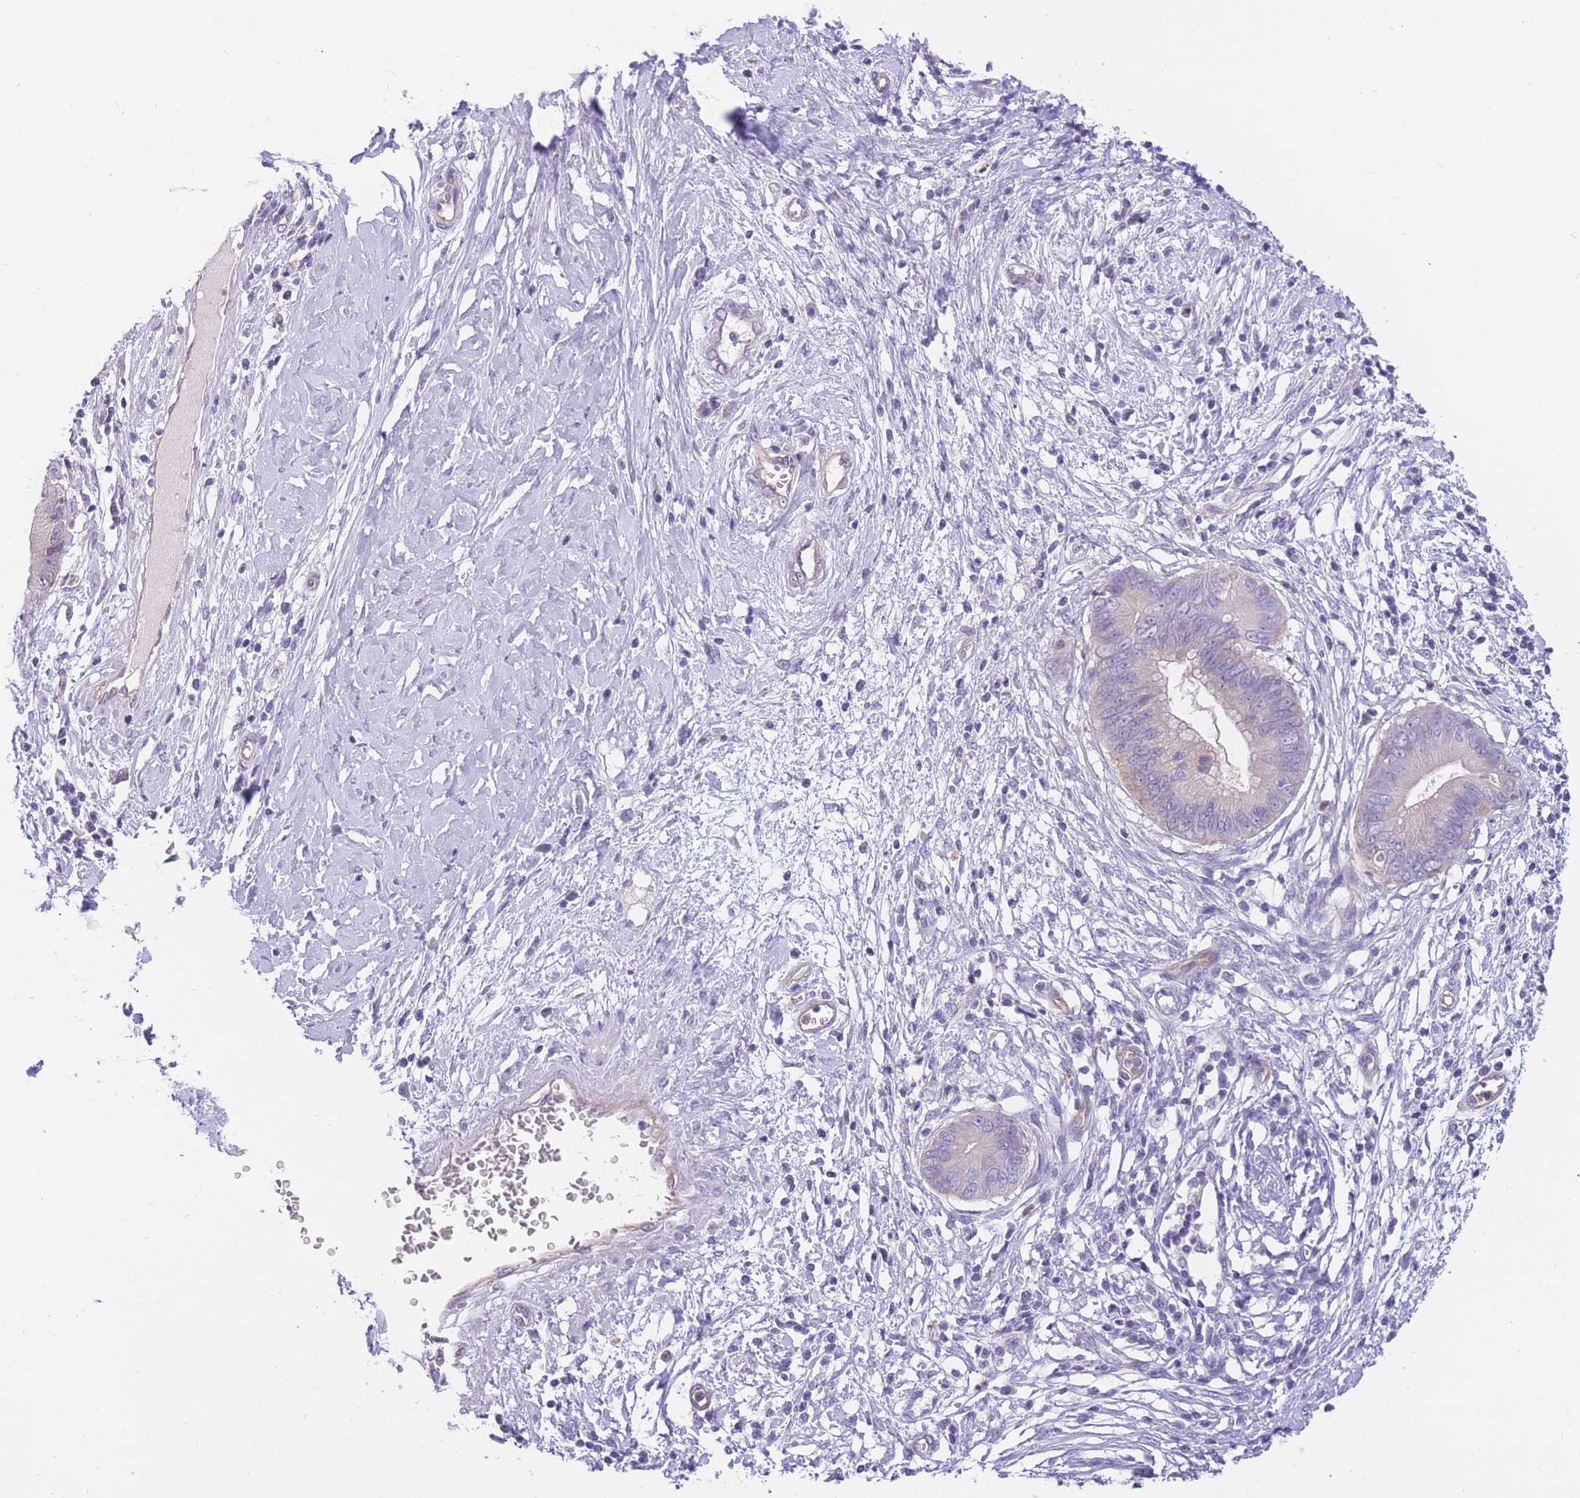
{"staining": {"intensity": "negative", "quantity": "none", "location": "none"}, "tissue": "cervical cancer", "cell_type": "Tumor cells", "image_type": "cancer", "snomed": [{"axis": "morphology", "description": "Adenocarcinoma, NOS"}, {"axis": "topography", "description": "Cervix"}], "caption": "Immunohistochemistry micrograph of neoplastic tissue: cervical cancer stained with DAB exhibits no significant protein staining in tumor cells. (DAB immunohistochemistry (IHC), high magnification).", "gene": "SULT1A1", "patient": {"sex": "female", "age": 44}}